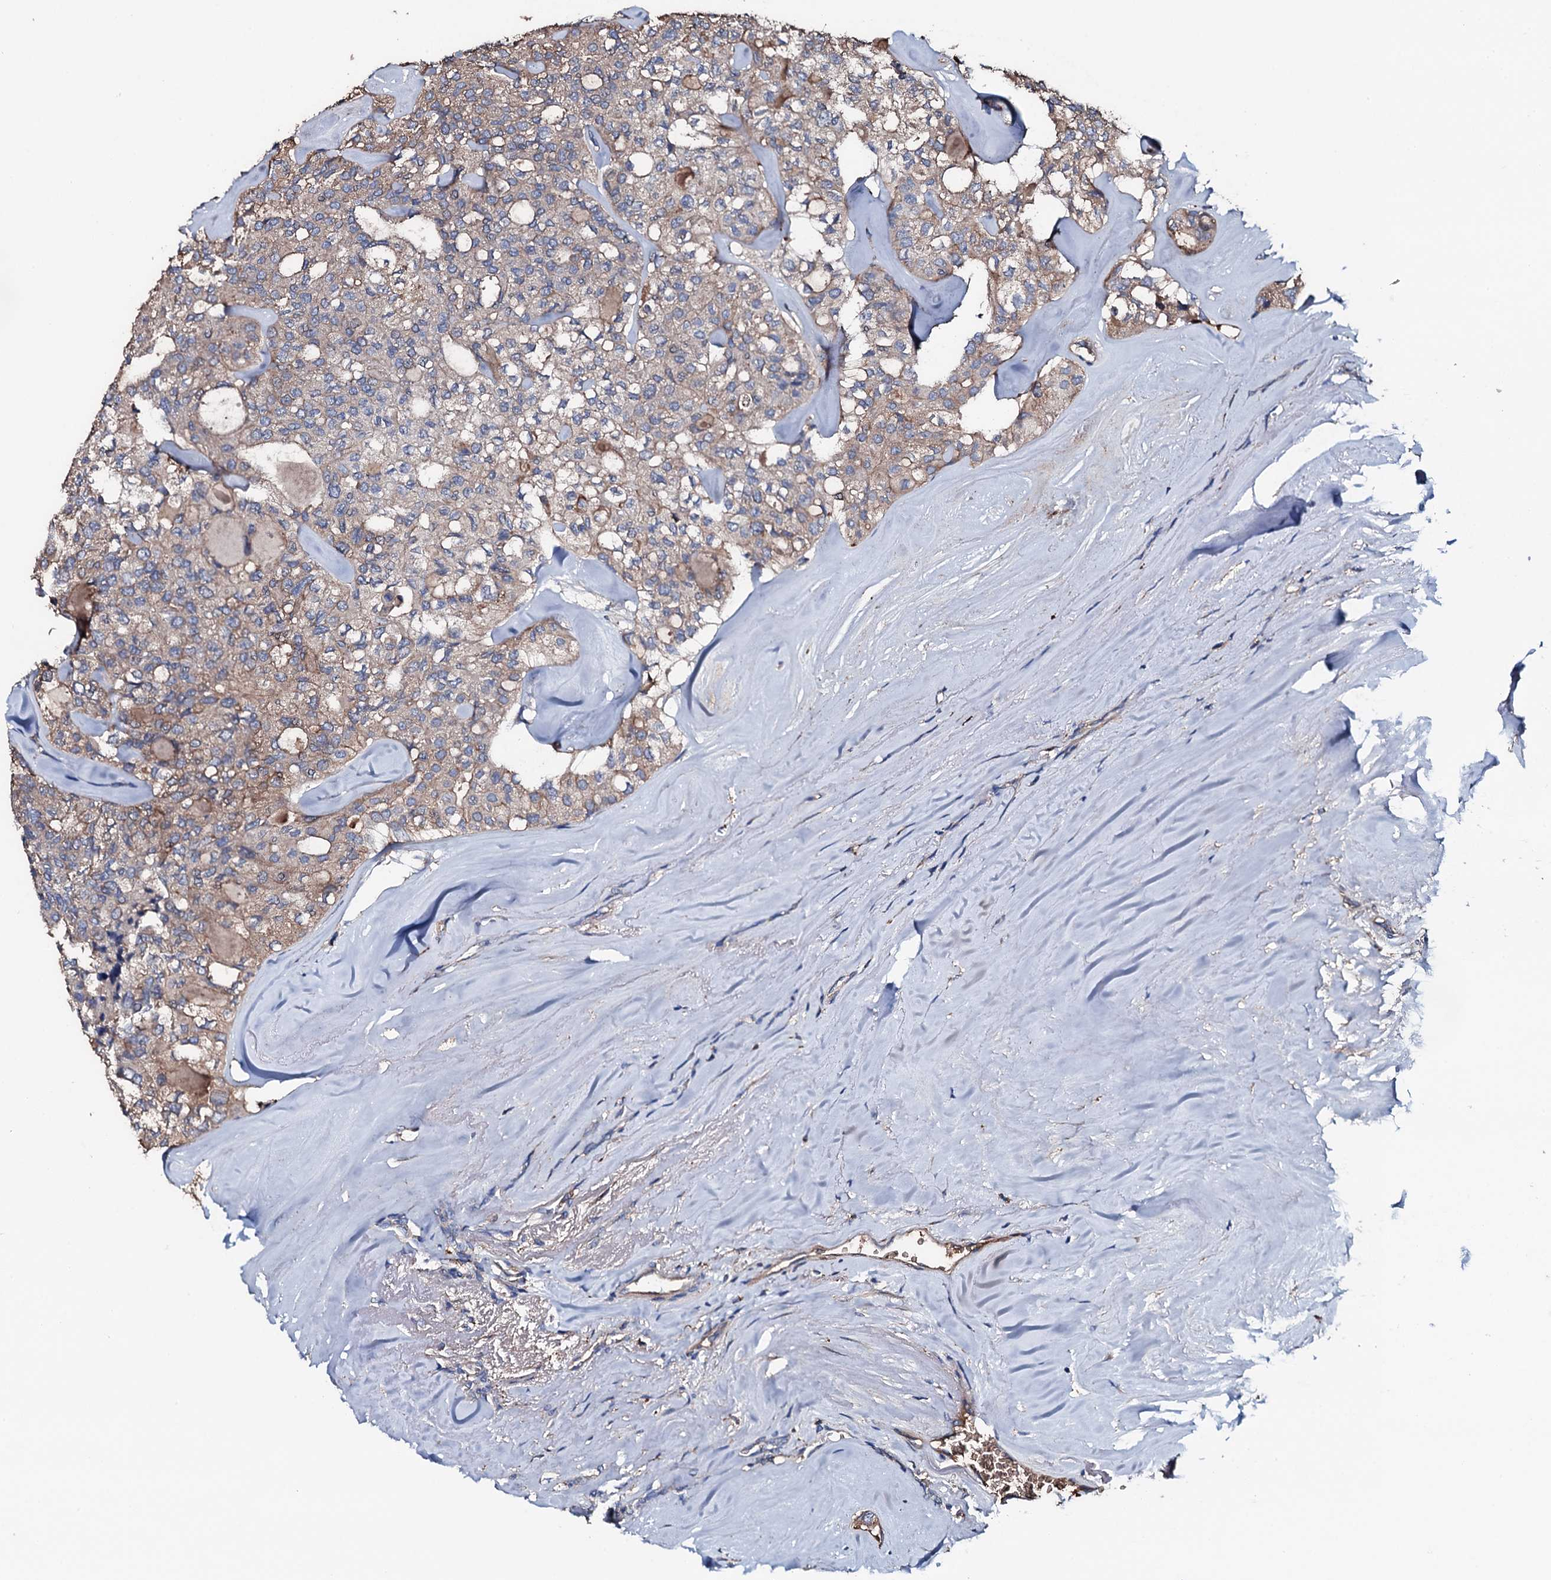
{"staining": {"intensity": "moderate", "quantity": "25%-75%", "location": "cytoplasmic/membranous"}, "tissue": "thyroid cancer", "cell_type": "Tumor cells", "image_type": "cancer", "snomed": [{"axis": "morphology", "description": "Follicular adenoma carcinoma, NOS"}, {"axis": "topography", "description": "Thyroid gland"}], "caption": "Thyroid cancer (follicular adenoma carcinoma) stained for a protein (brown) reveals moderate cytoplasmic/membranous positive expression in approximately 25%-75% of tumor cells.", "gene": "NEK1", "patient": {"sex": "male", "age": 75}}